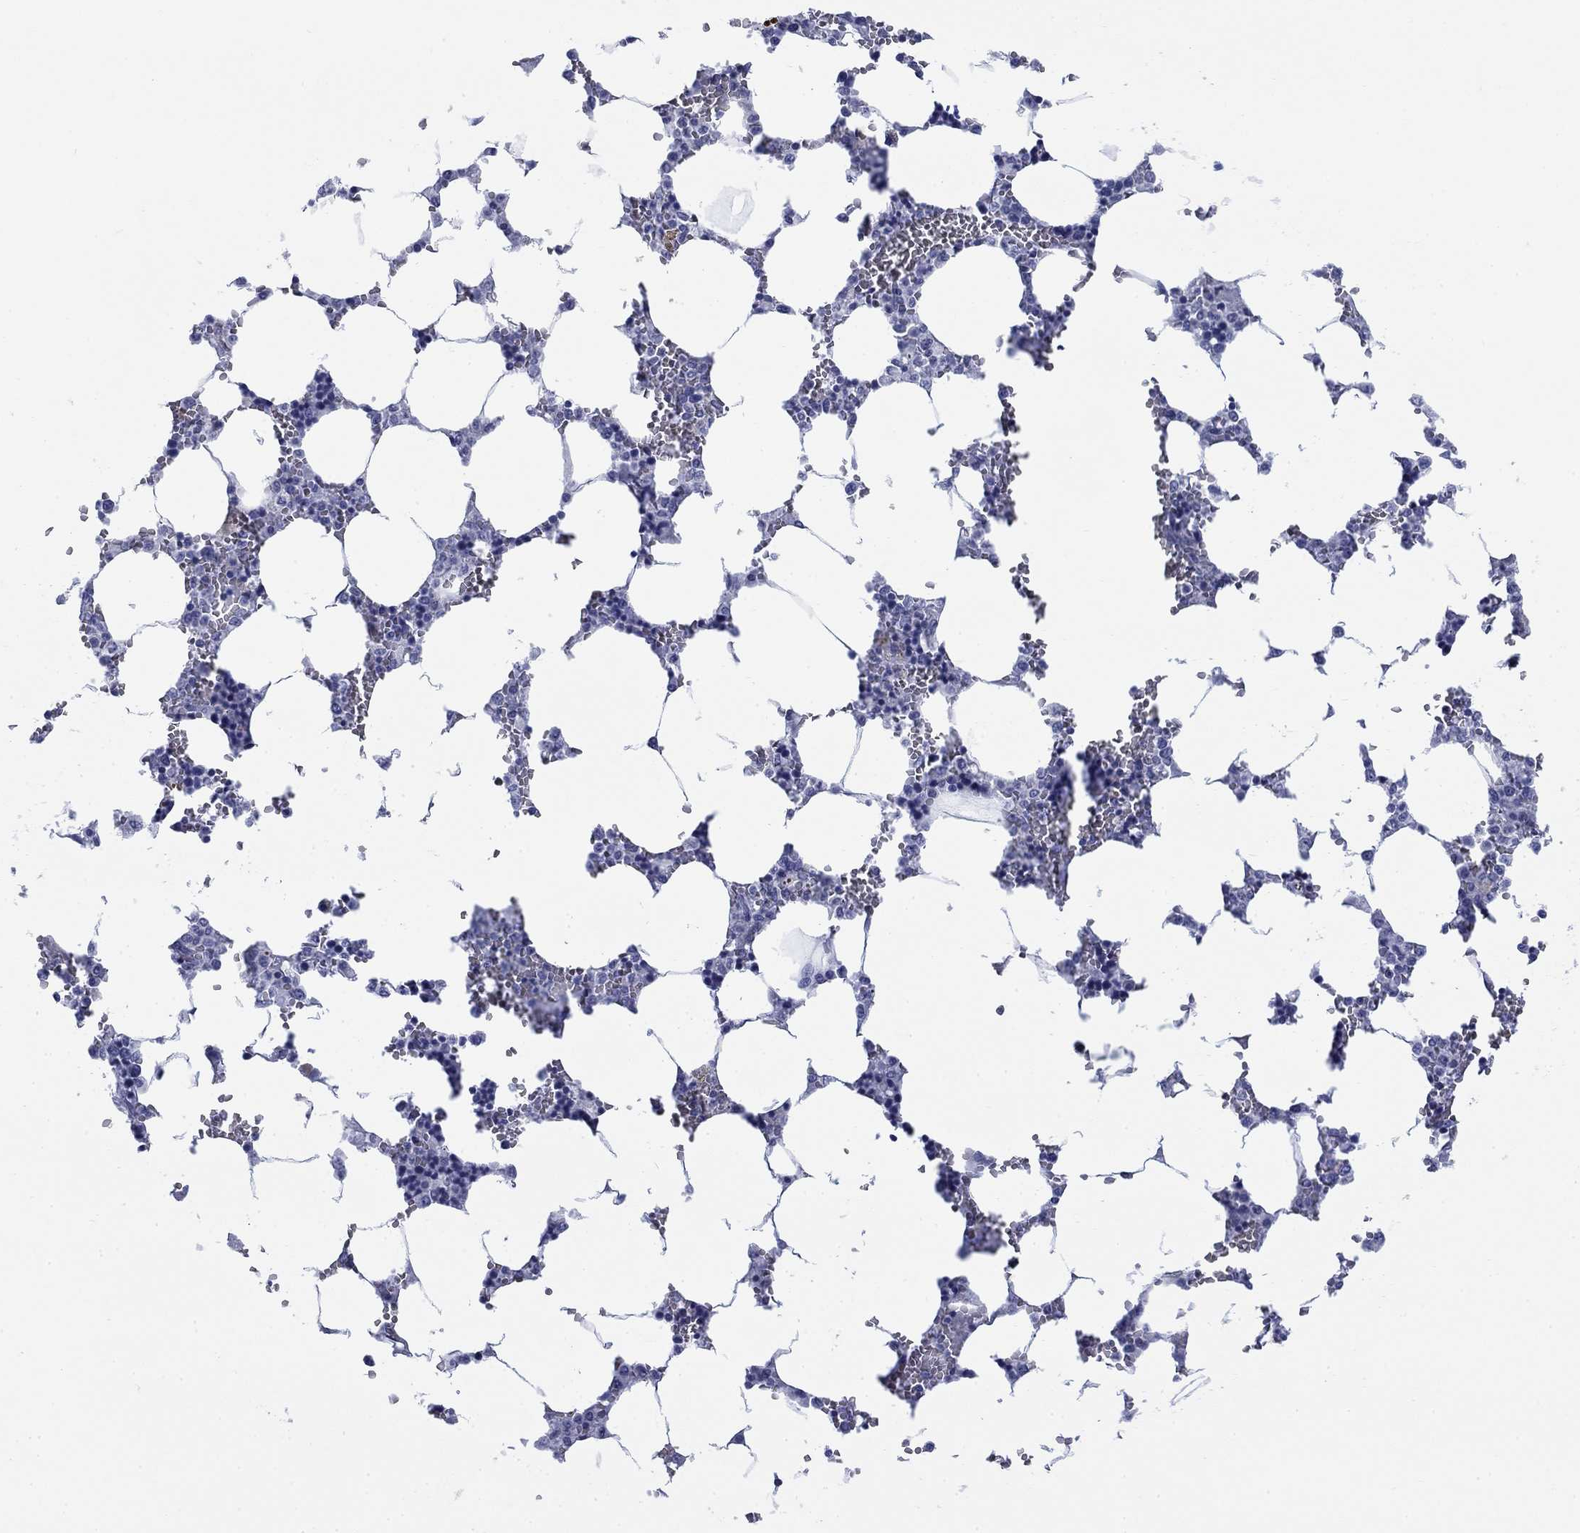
{"staining": {"intensity": "negative", "quantity": "none", "location": "none"}, "tissue": "bone marrow", "cell_type": "Hematopoietic cells", "image_type": "normal", "snomed": [{"axis": "morphology", "description": "Normal tissue, NOS"}, {"axis": "topography", "description": "Bone marrow"}], "caption": "Human bone marrow stained for a protein using IHC reveals no positivity in hematopoietic cells.", "gene": "IGF2BP3", "patient": {"sex": "female", "age": 72}}